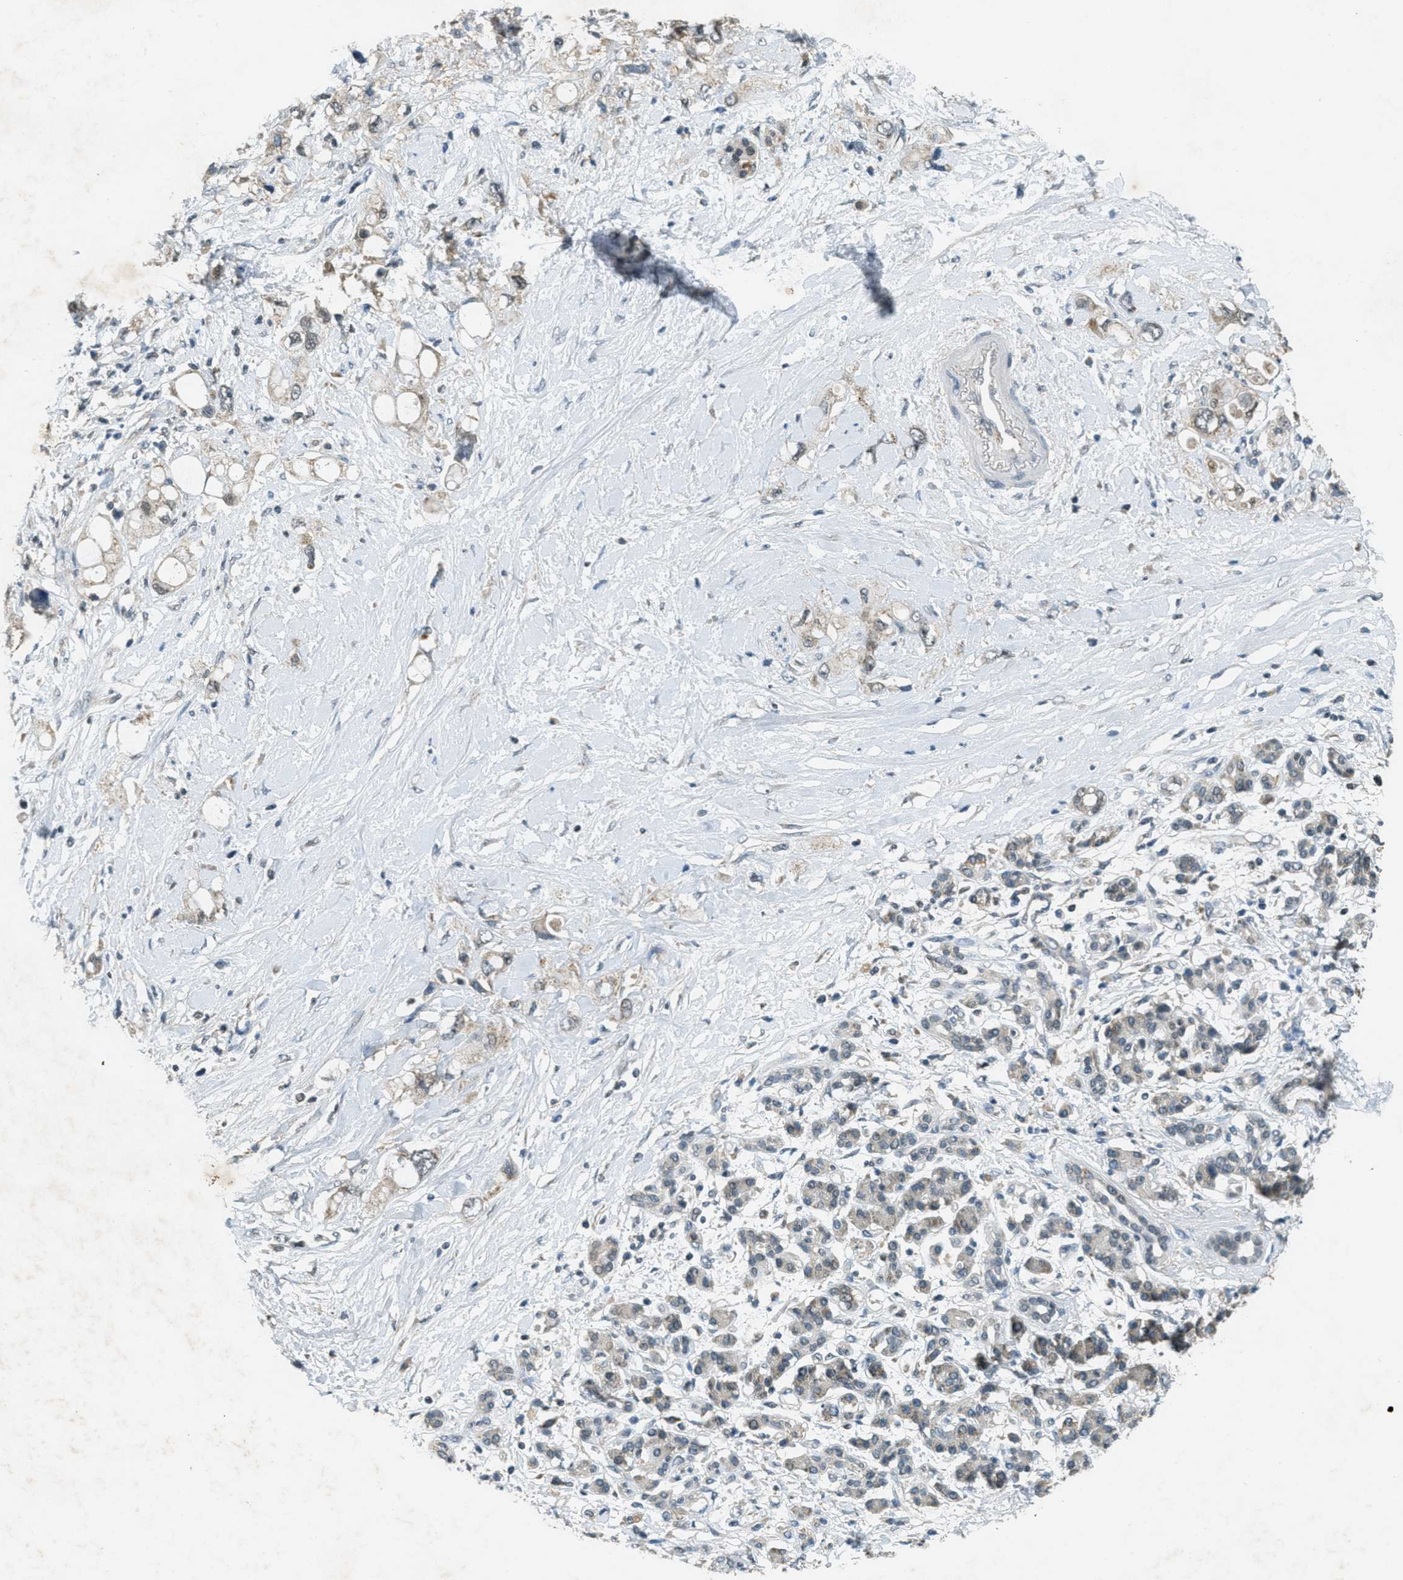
{"staining": {"intensity": "weak", "quantity": "<25%", "location": "cytoplasmic/membranous,nuclear"}, "tissue": "pancreatic cancer", "cell_type": "Tumor cells", "image_type": "cancer", "snomed": [{"axis": "morphology", "description": "Adenocarcinoma, NOS"}, {"axis": "topography", "description": "Pancreas"}], "caption": "The IHC micrograph has no significant expression in tumor cells of pancreatic cancer tissue.", "gene": "TCF20", "patient": {"sex": "female", "age": 56}}